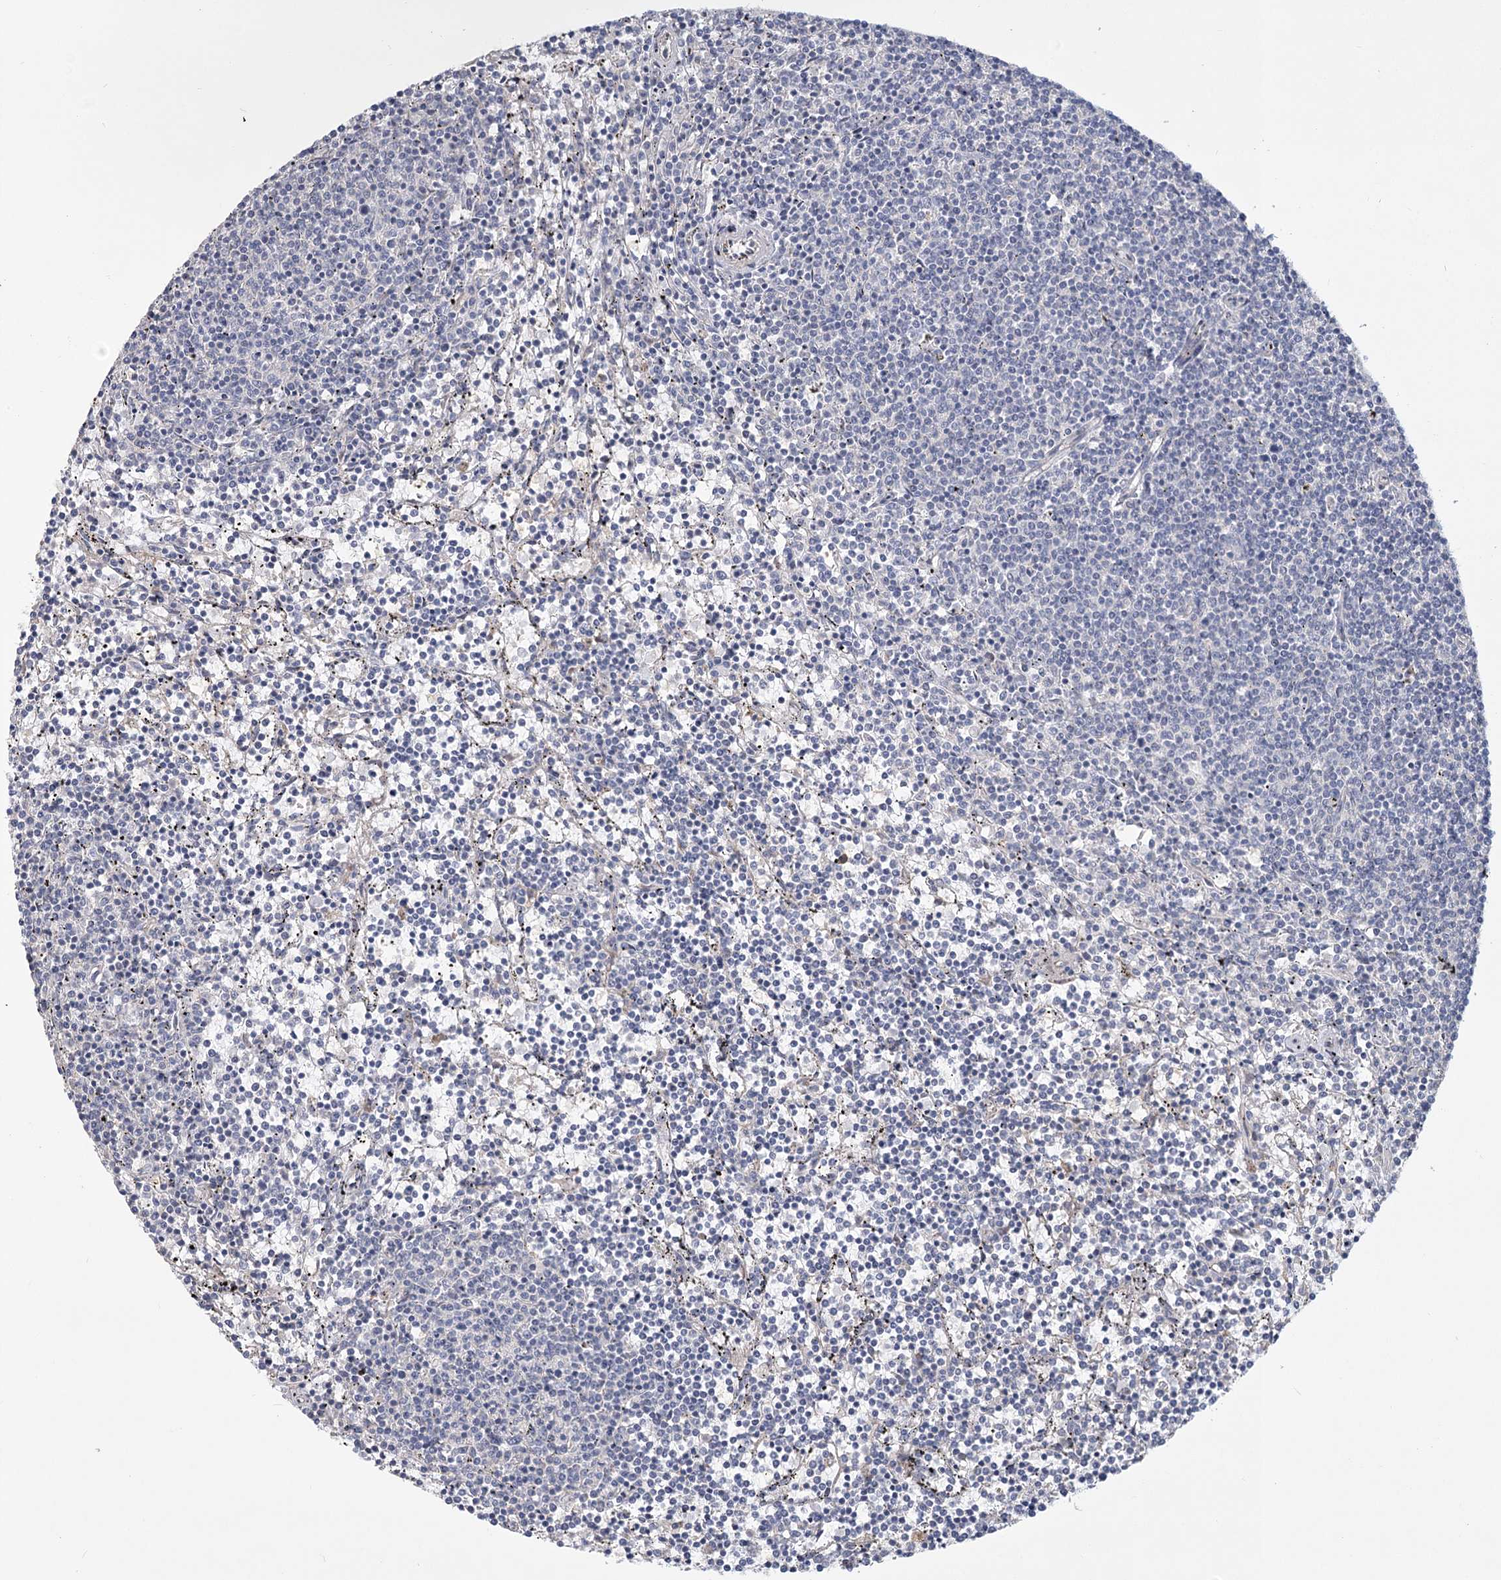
{"staining": {"intensity": "negative", "quantity": "none", "location": "none"}, "tissue": "lymphoma", "cell_type": "Tumor cells", "image_type": "cancer", "snomed": [{"axis": "morphology", "description": "Malignant lymphoma, non-Hodgkin's type, Low grade"}, {"axis": "topography", "description": "Spleen"}], "caption": "Immunohistochemistry (IHC) image of lymphoma stained for a protein (brown), which exhibits no expression in tumor cells. (DAB (3,3'-diaminobenzidine) immunohistochemistry (IHC) with hematoxylin counter stain).", "gene": "CNTLN", "patient": {"sex": "female", "age": 50}}